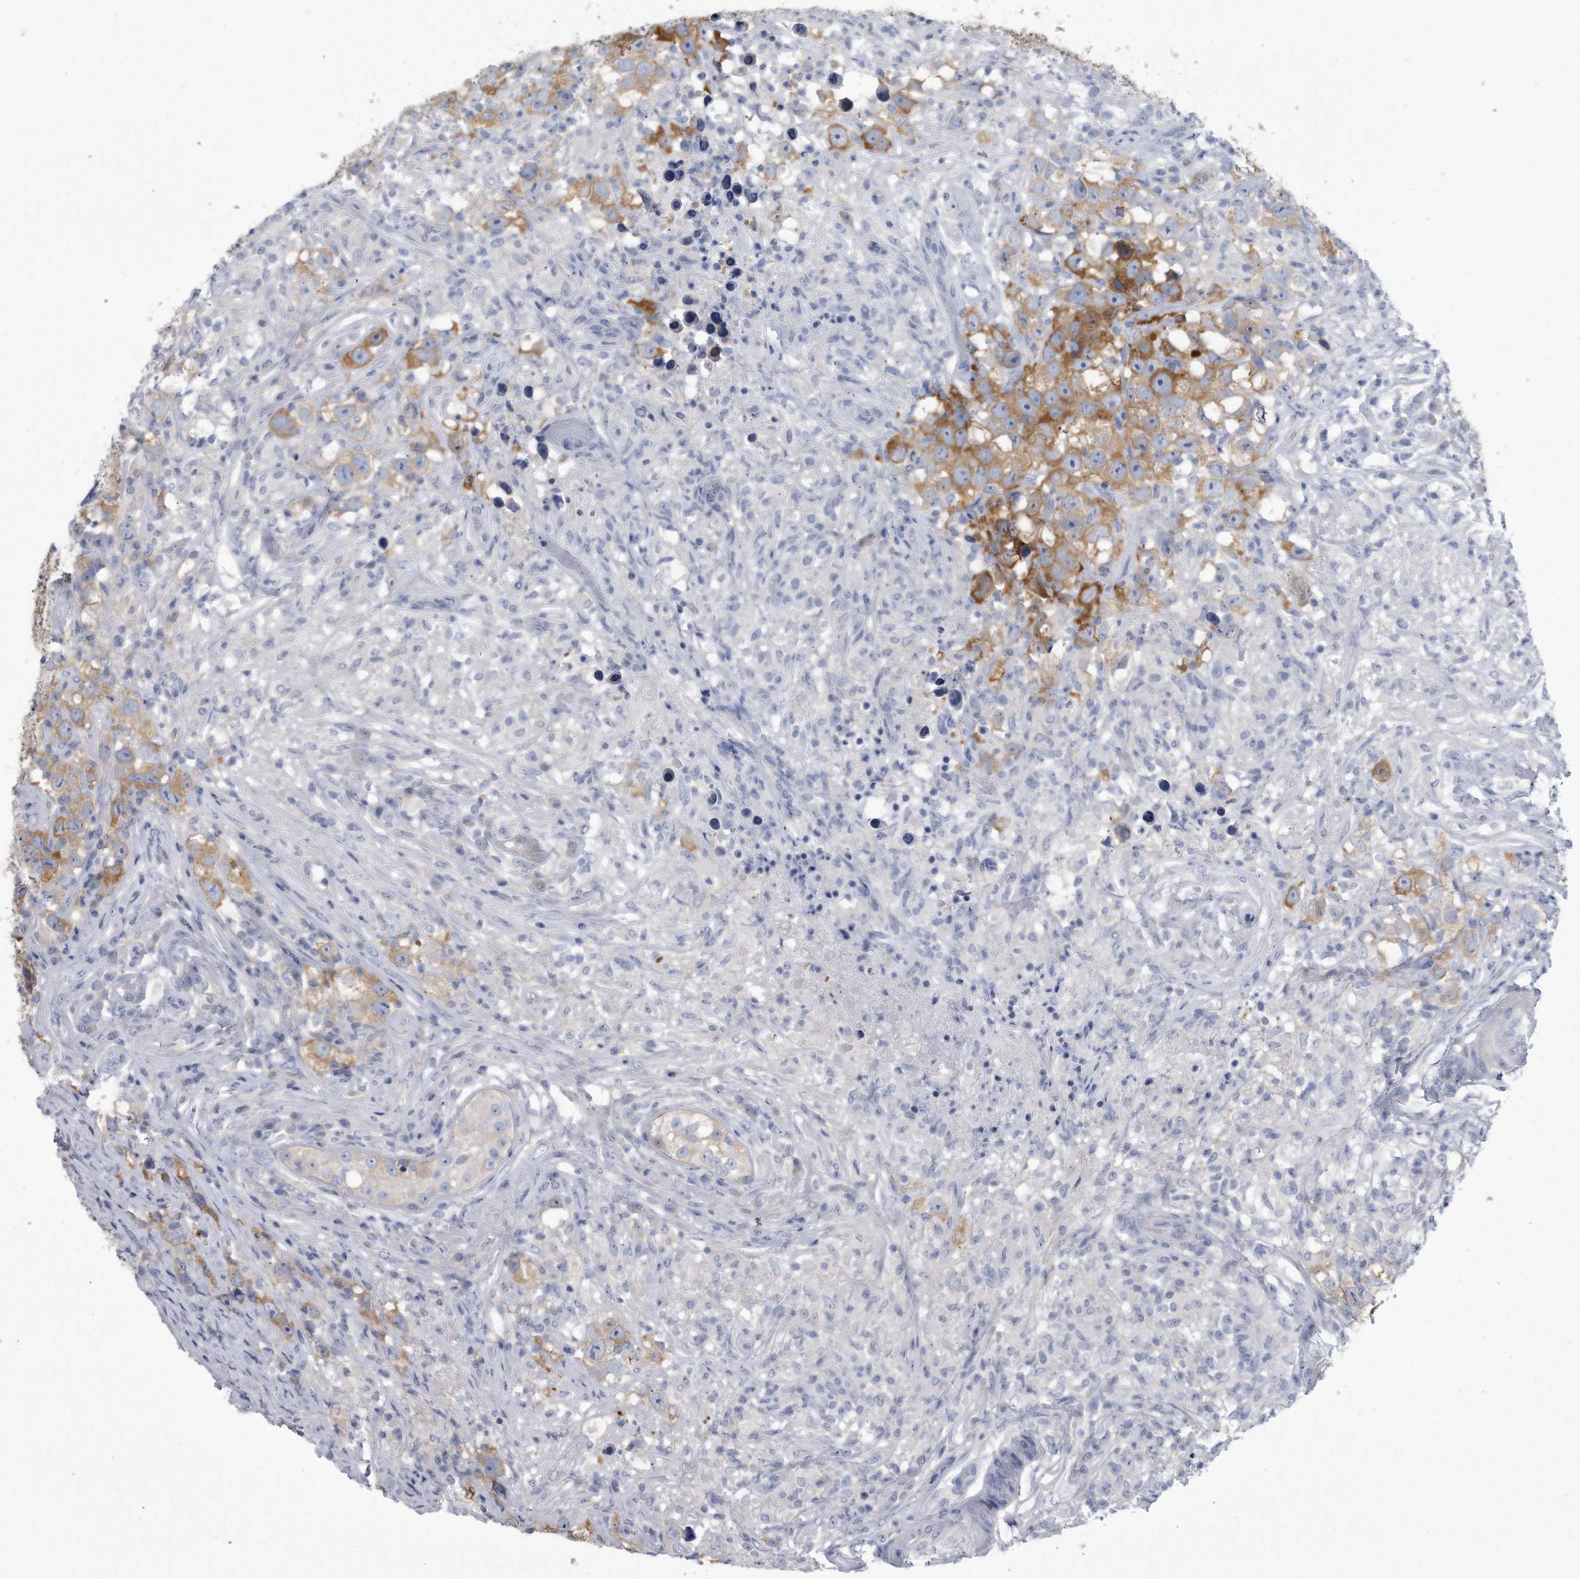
{"staining": {"intensity": "strong", "quantity": "25%-75%", "location": "cytoplasmic/membranous"}, "tissue": "testis cancer", "cell_type": "Tumor cells", "image_type": "cancer", "snomed": [{"axis": "morphology", "description": "Seminoma, NOS"}, {"axis": "topography", "description": "Testis"}], "caption": "About 25%-75% of tumor cells in seminoma (testis) show strong cytoplasmic/membranous protein staining as visualized by brown immunohistochemical staining.", "gene": "PYGB", "patient": {"sex": "male", "age": 49}}